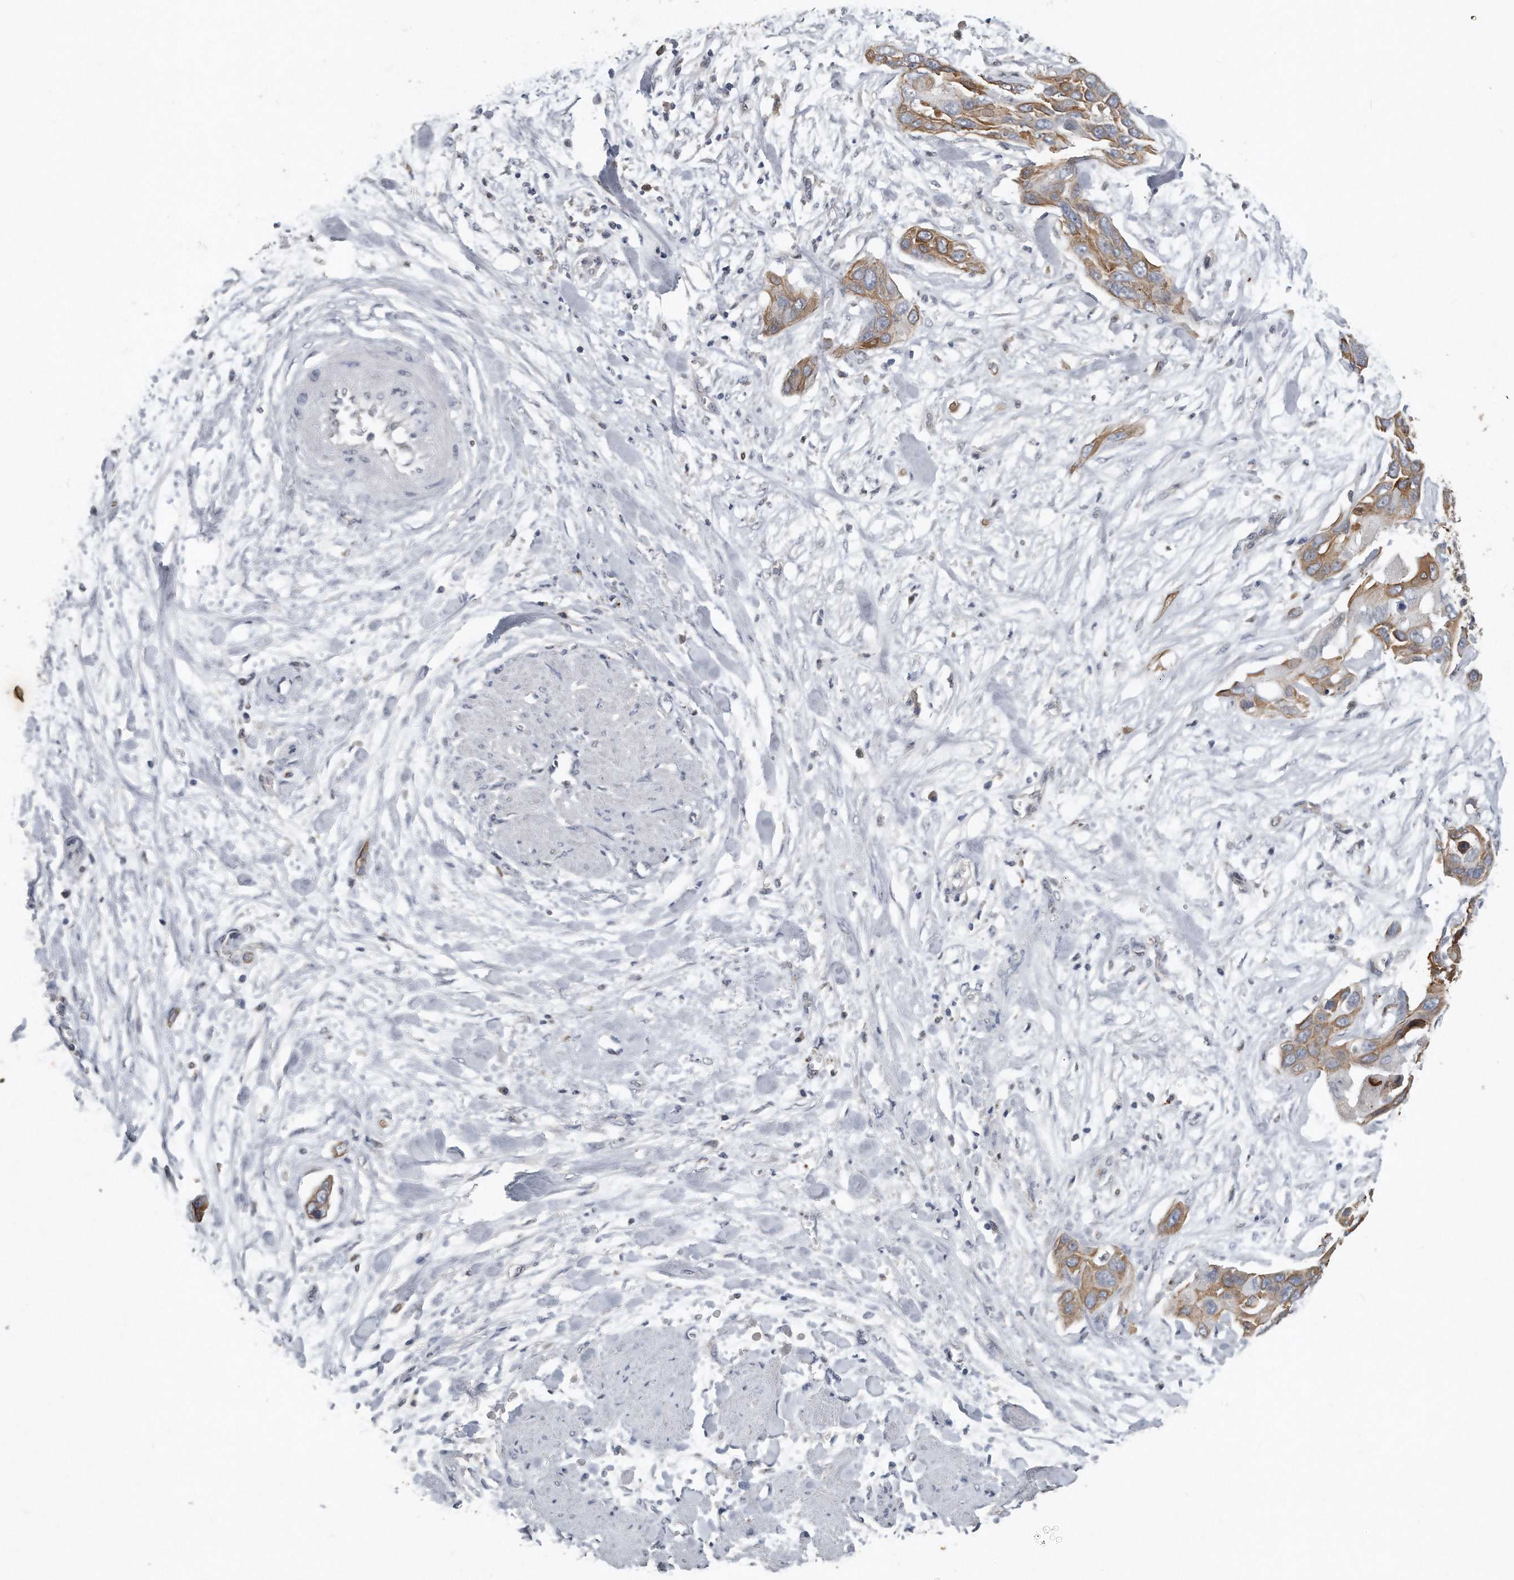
{"staining": {"intensity": "moderate", "quantity": ">75%", "location": "cytoplasmic/membranous"}, "tissue": "pancreatic cancer", "cell_type": "Tumor cells", "image_type": "cancer", "snomed": [{"axis": "morphology", "description": "Adenocarcinoma, NOS"}, {"axis": "topography", "description": "Pancreas"}], "caption": "Immunohistochemical staining of human adenocarcinoma (pancreatic) displays medium levels of moderate cytoplasmic/membranous protein staining in approximately >75% of tumor cells.", "gene": "CAMK1", "patient": {"sex": "female", "age": 60}}